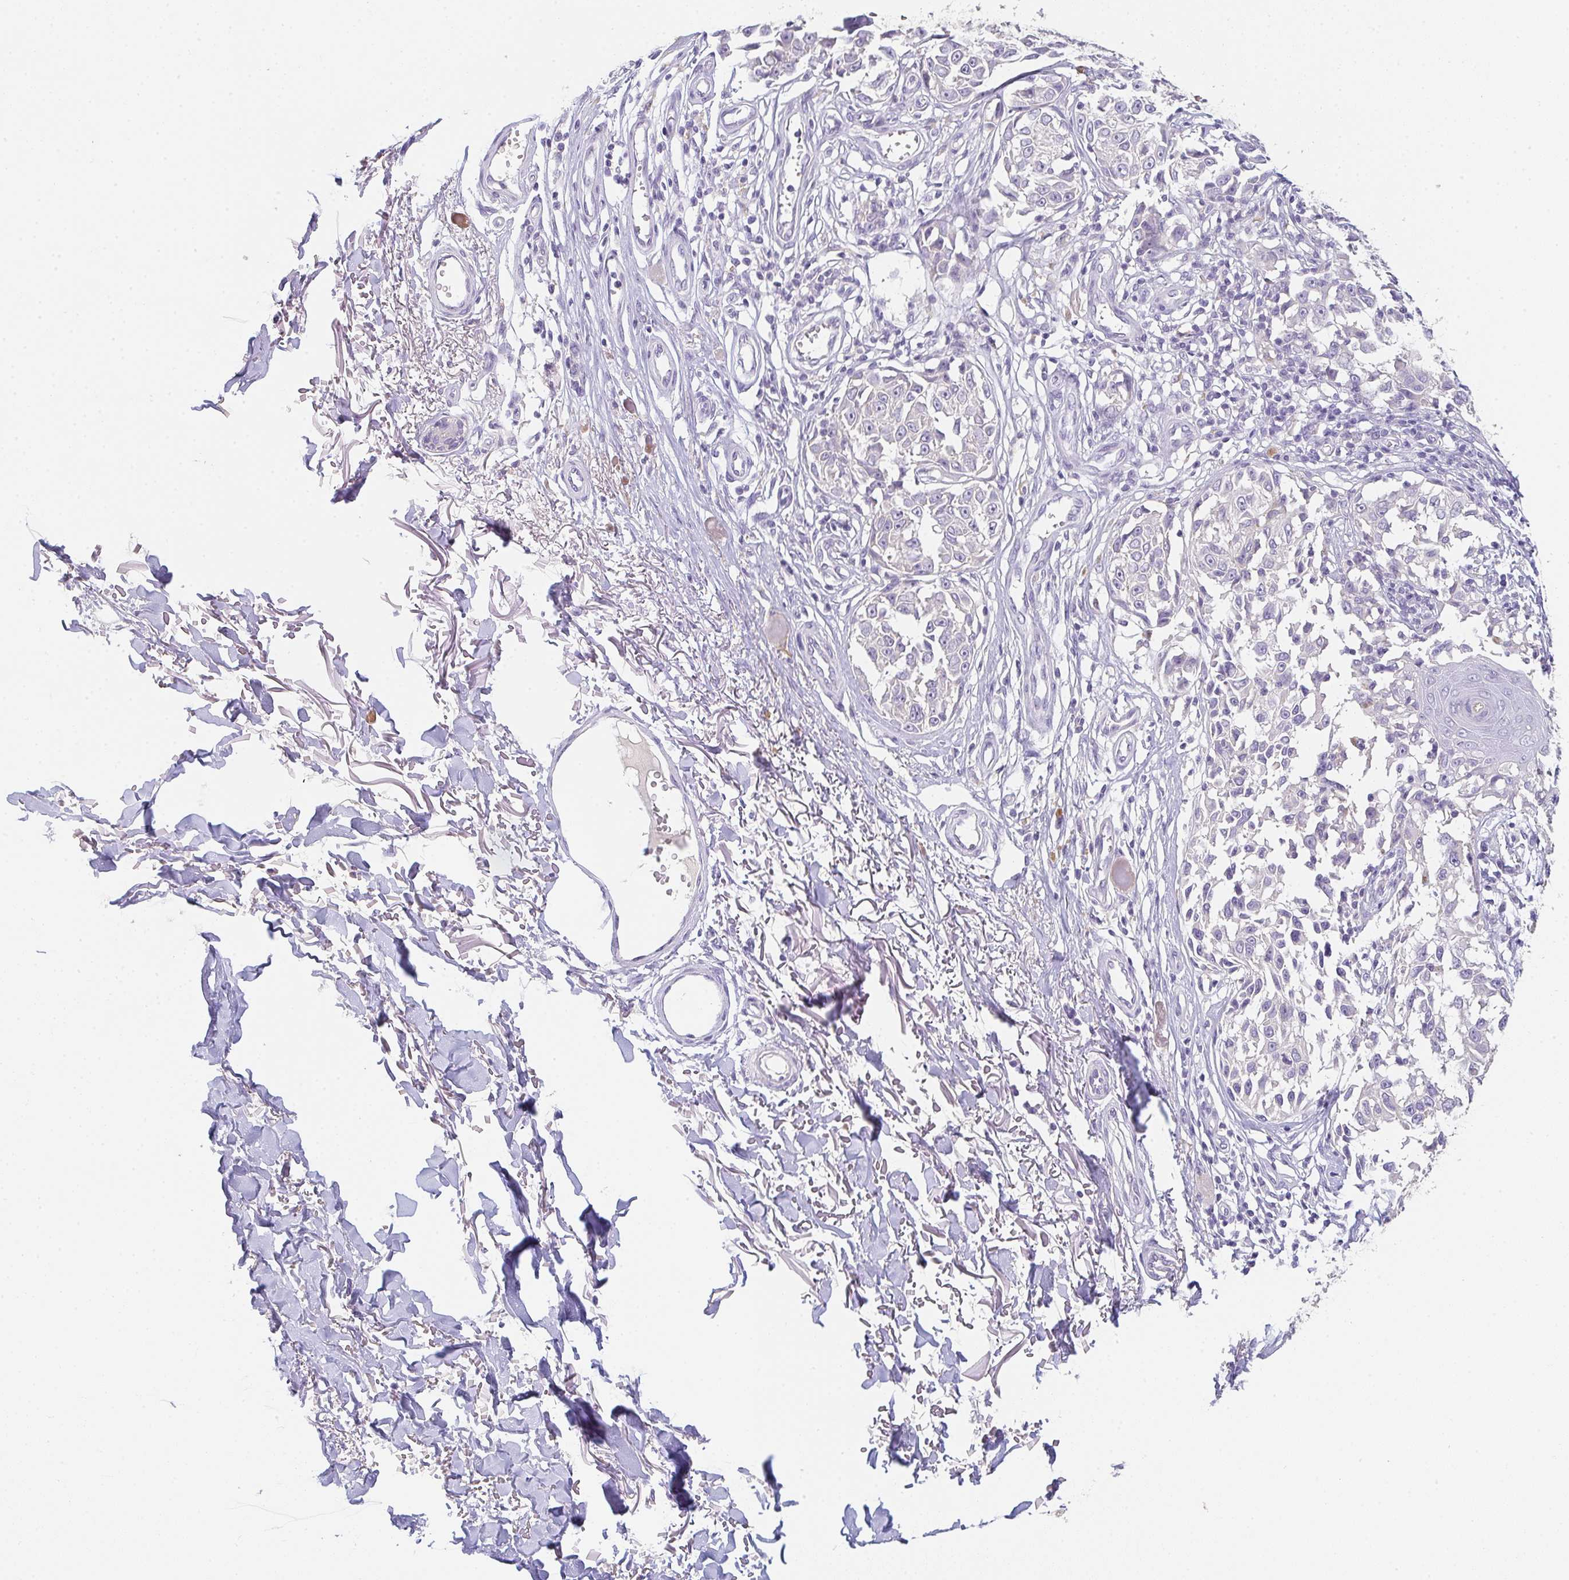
{"staining": {"intensity": "negative", "quantity": "none", "location": "none"}, "tissue": "melanoma", "cell_type": "Tumor cells", "image_type": "cancer", "snomed": [{"axis": "morphology", "description": "Malignant melanoma, NOS"}, {"axis": "topography", "description": "Skin"}], "caption": "Immunohistochemistry (IHC) of human malignant melanoma shows no positivity in tumor cells.", "gene": "C1QTNF8", "patient": {"sex": "male", "age": 73}}